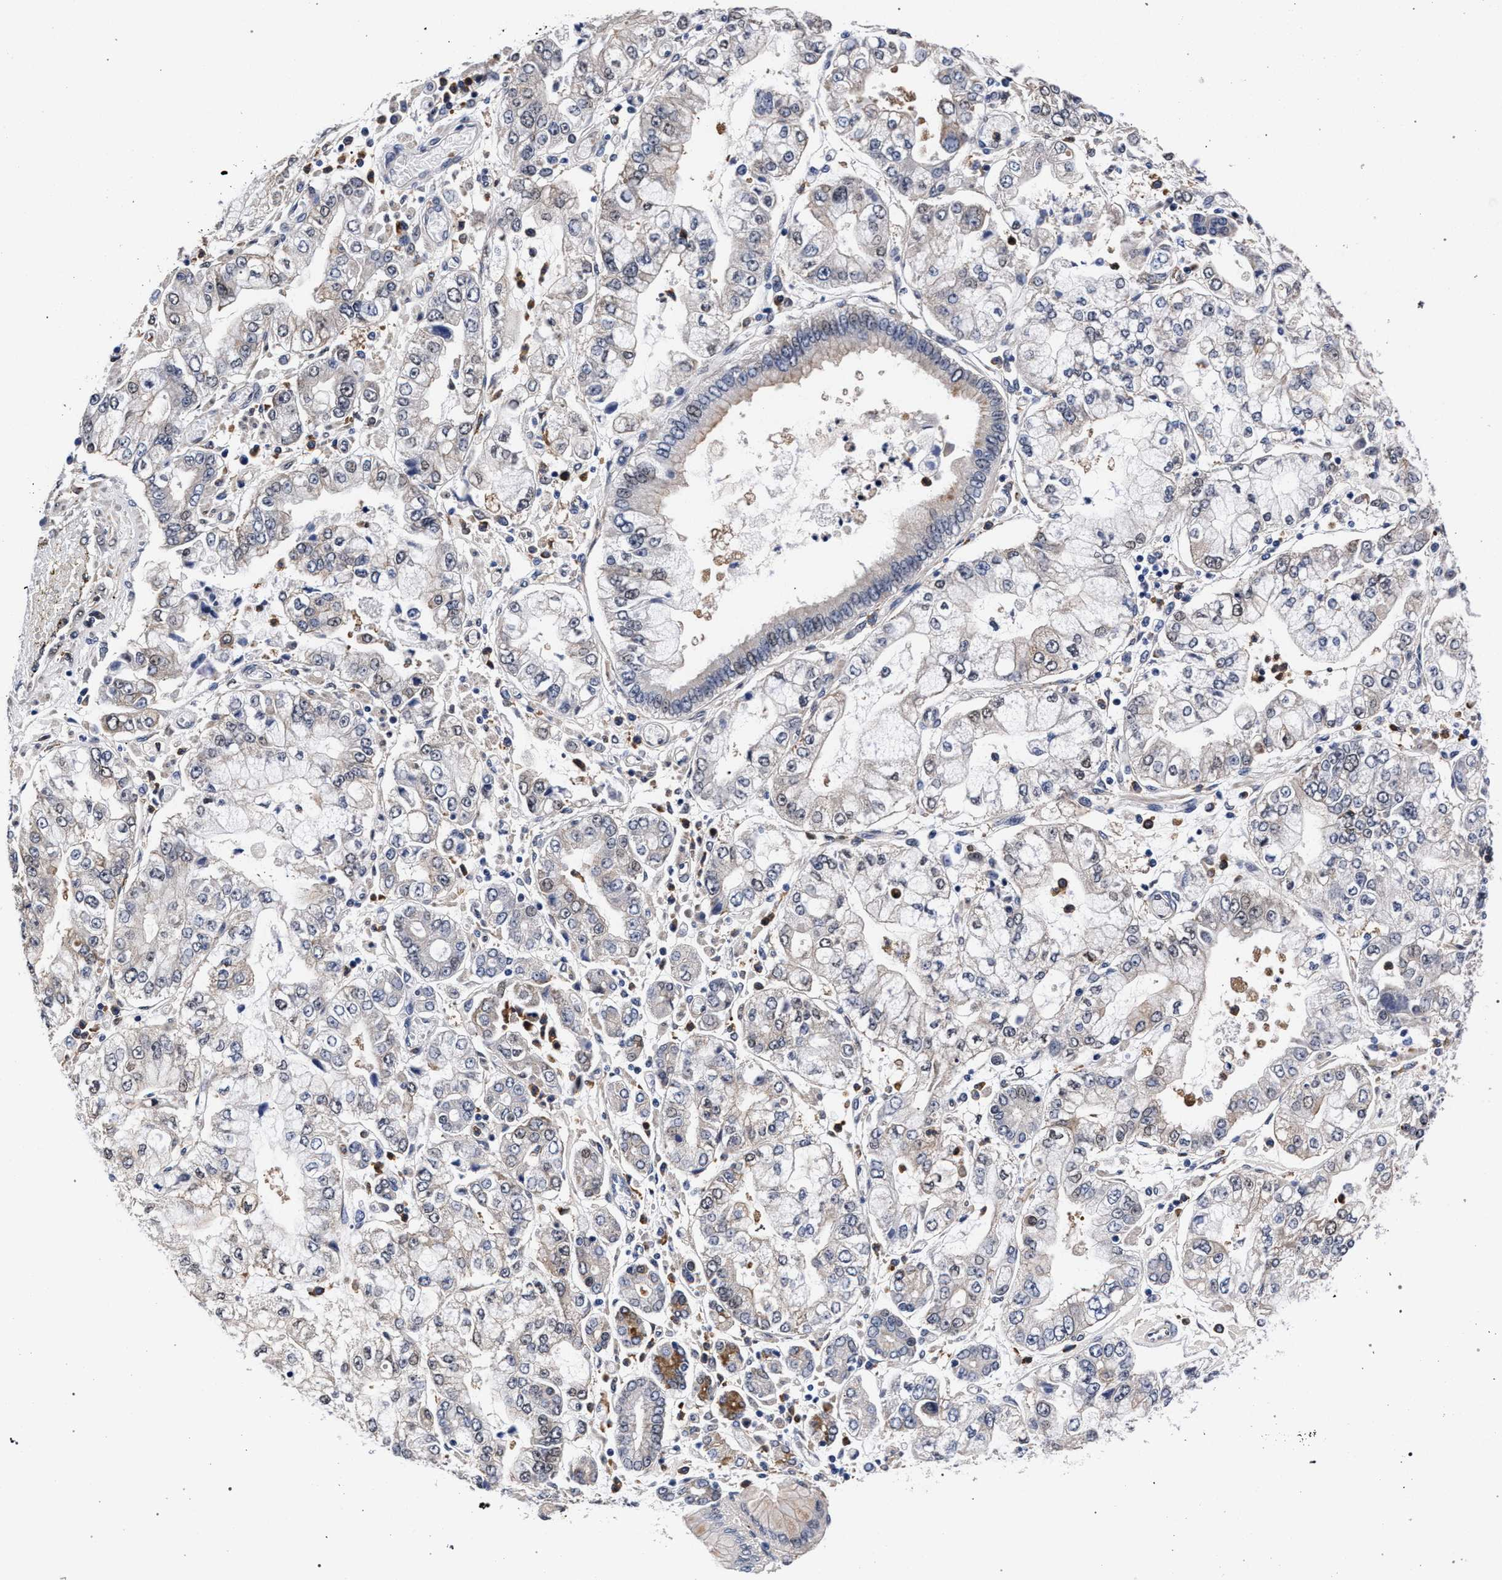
{"staining": {"intensity": "weak", "quantity": "<25%", "location": "cytoplasmic/membranous"}, "tissue": "stomach cancer", "cell_type": "Tumor cells", "image_type": "cancer", "snomed": [{"axis": "morphology", "description": "Adenocarcinoma, NOS"}, {"axis": "topography", "description": "Stomach"}], "caption": "DAB immunohistochemical staining of human stomach cancer reveals no significant expression in tumor cells.", "gene": "ZNF462", "patient": {"sex": "male", "age": 76}}